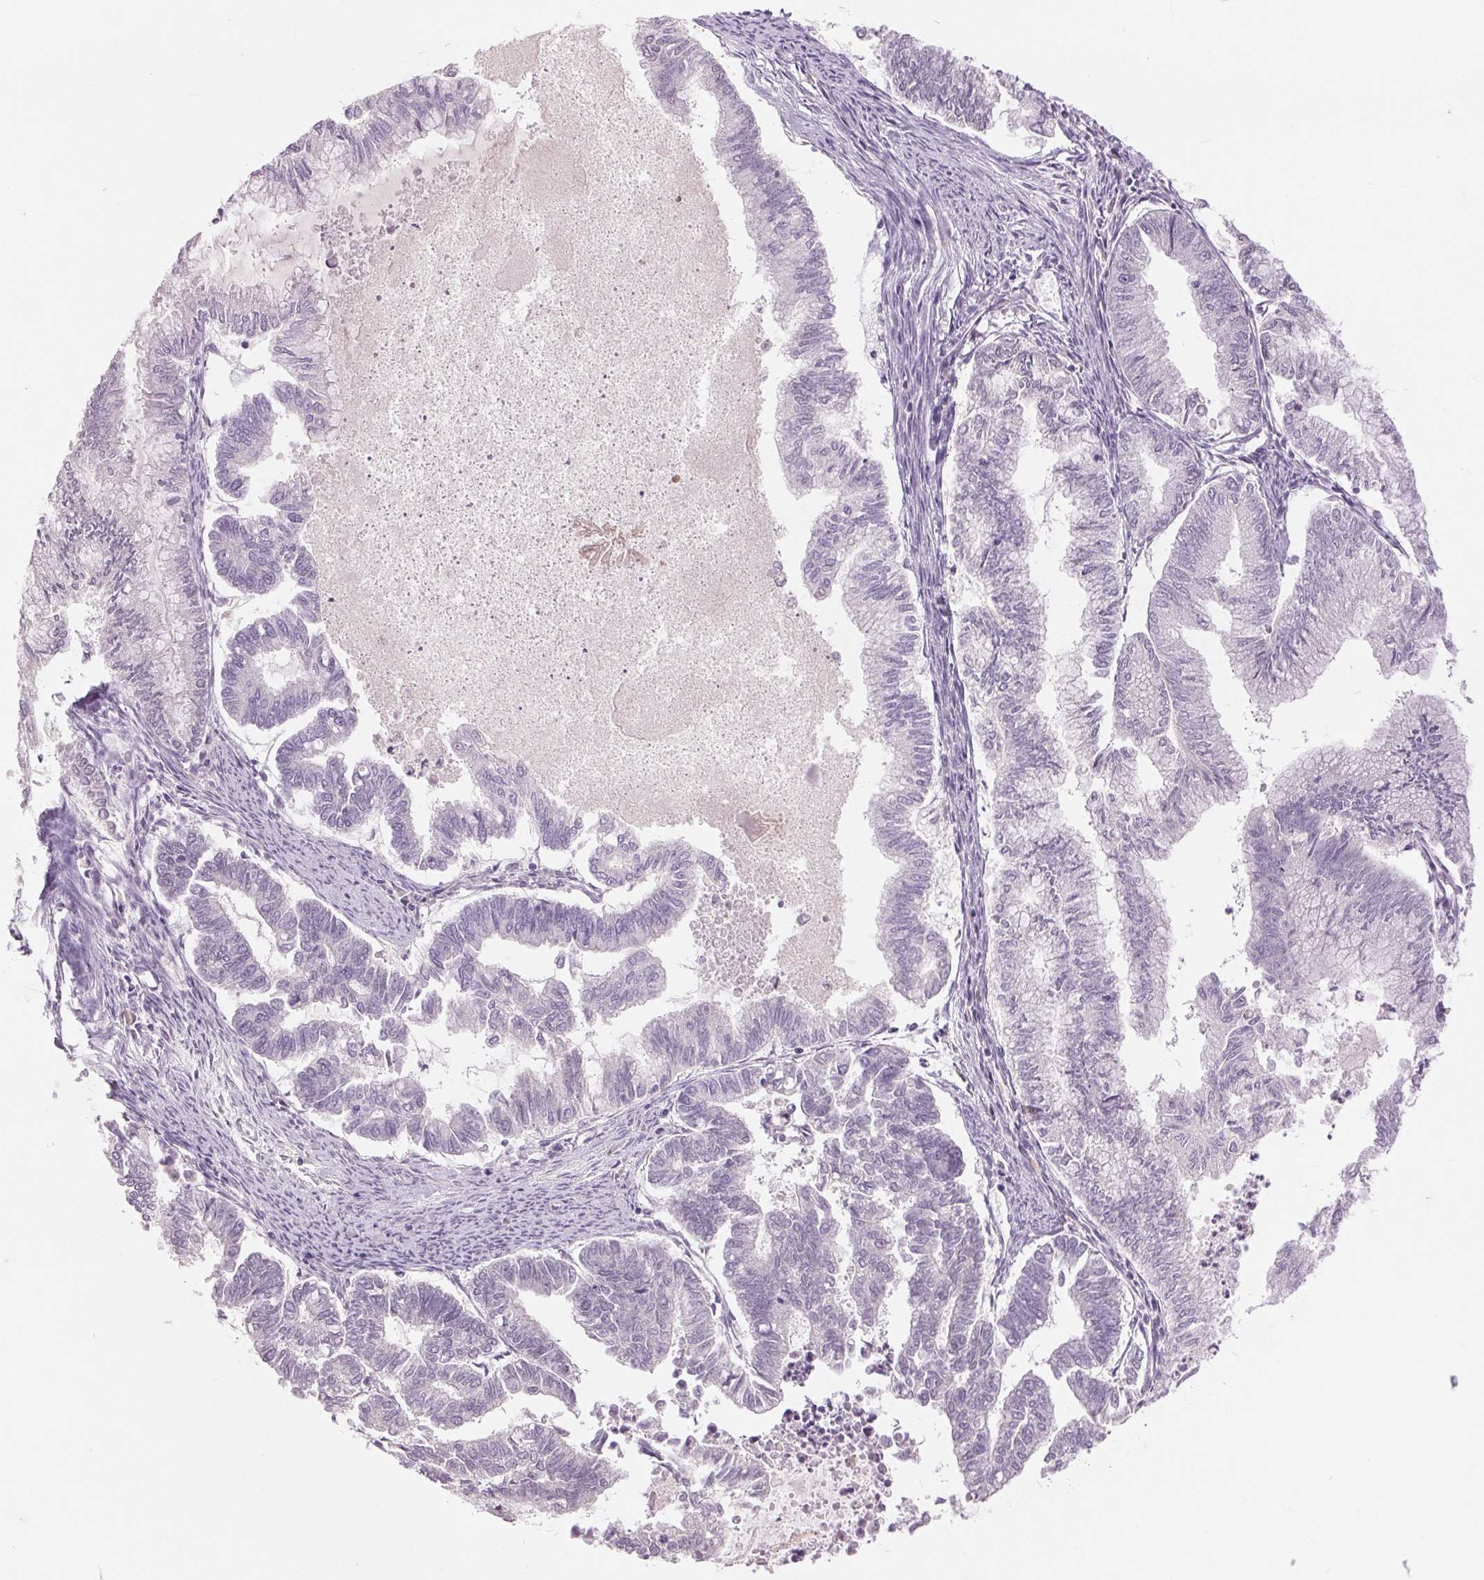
{"staining": {"intensity": "negative", "quantity": "none", "location": "none"}, "tissue": "endometrial cancer", "cell_type": "Tumor cells", "image_type": "cancer", "snomed": [{"axis": "morphology", "description": "Adenocarcinoma, NOS"}, {"axis": "topography", "description": "Endometrium"}], "caption": "Photomicrograph shows no protein staining in tumor cells of endometrial cancer tissue. (Brightfield microscopy of DAB IHC at high magnification).", "gene": "FXYD4", "patient": {"sex": "female", "age": 79}}